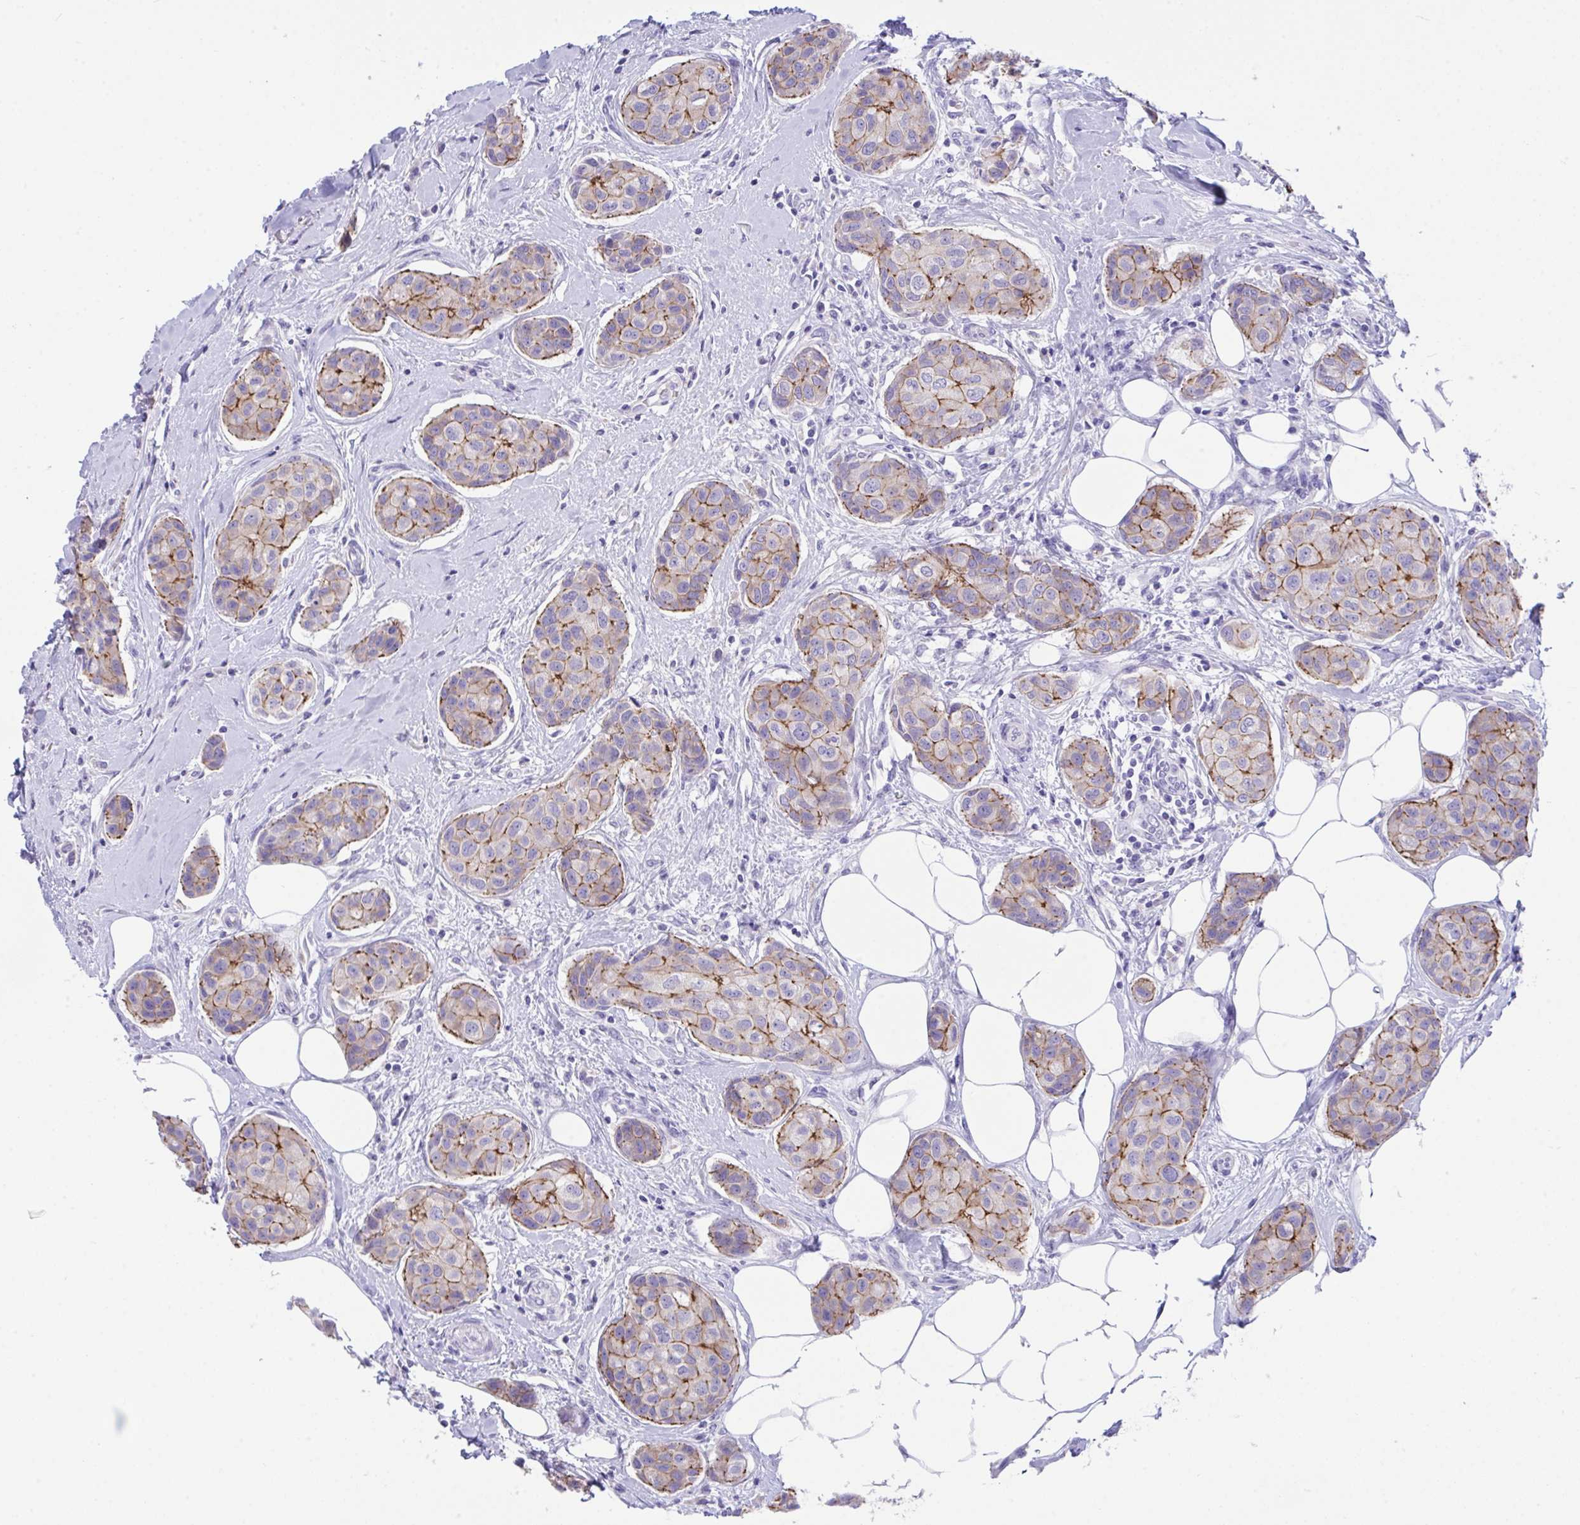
{"staining": {"intensity": "moderate", "quantity": "<25%", "location": "cytoplasmic/membranous"}, "tissue": "breast cancer", "cell_type": "Tumor cells", "image_type": "cancer", "snomed": [{"axis": "morphology", "description": "Duct carcinoma"}, {"axis": "topography", "description": "Breast"}, {"axis": "topography", "description": "Lymph node"}], "caption": "This image reveals immunohistochemistry (IHC) staining of human breast cancer (infiltrating ductal carcinoma), with low moderate cytoplasmic/membranous staining in about <25% of tumor cells.", "gene": "GLB1L2", "patient": {"sex": "female", "age": 80}}